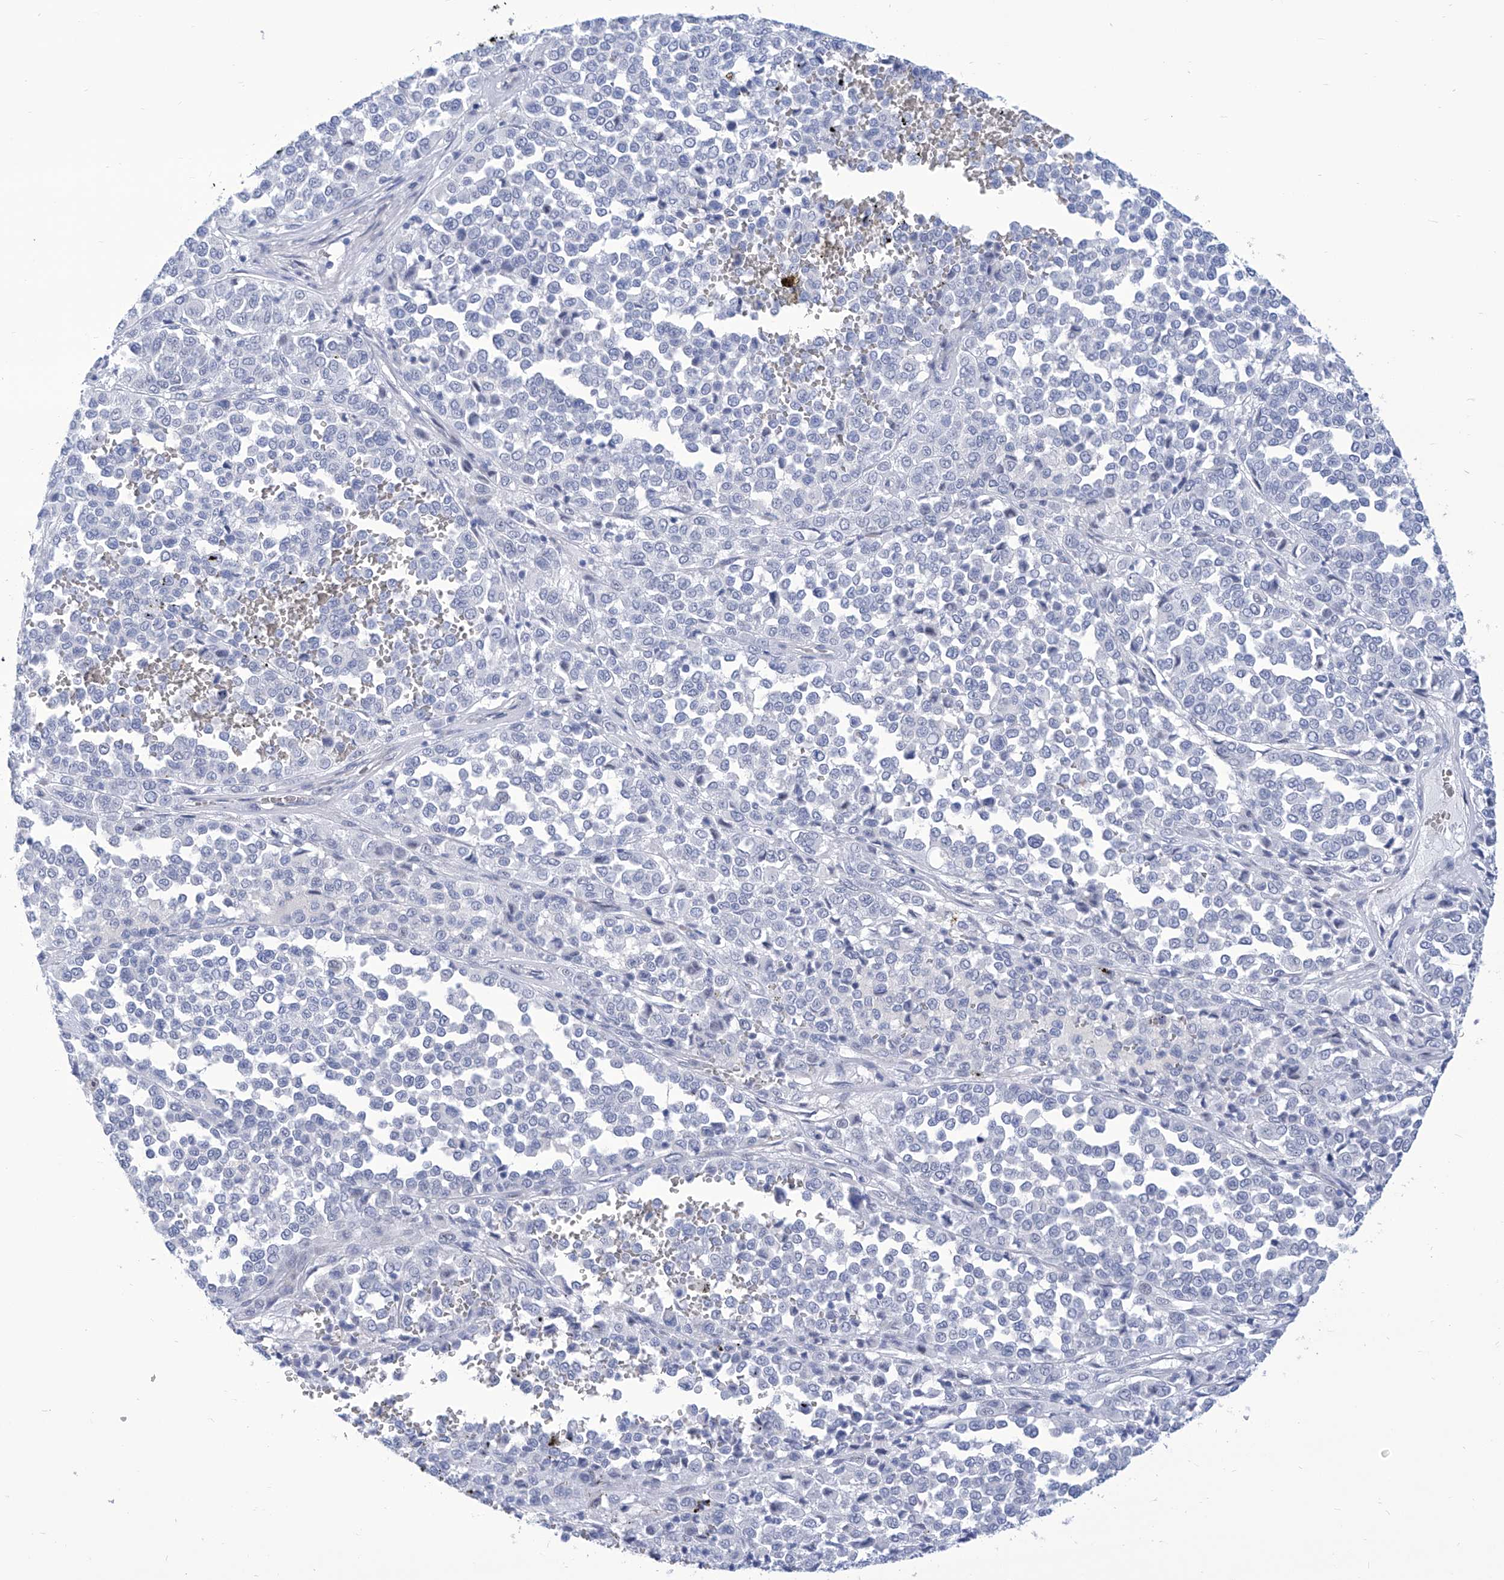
{"staining": {"intensity": "negative", "quantity": "none", "location": "none"}, "tissue": "melanoma", "cell_type": "Tumor cells", "image_type": "cancer", "snomed": [{"axis": "morphology", "description": "Malignant melanoma, Metastatic site"}, {"axis": "topography", "description": "Pancreas"}], "caption": "Immunohistochemistry micrograph of human melanoma stained for a protein (brown), which reveals no positivity in tumor cells. Brightfield microscopy of IHC stained with DAB (brown) and hematoxylin (blue), captured at high magnification.", "gene": "SART1", "patient": {"sex": "female", "age": 30}}